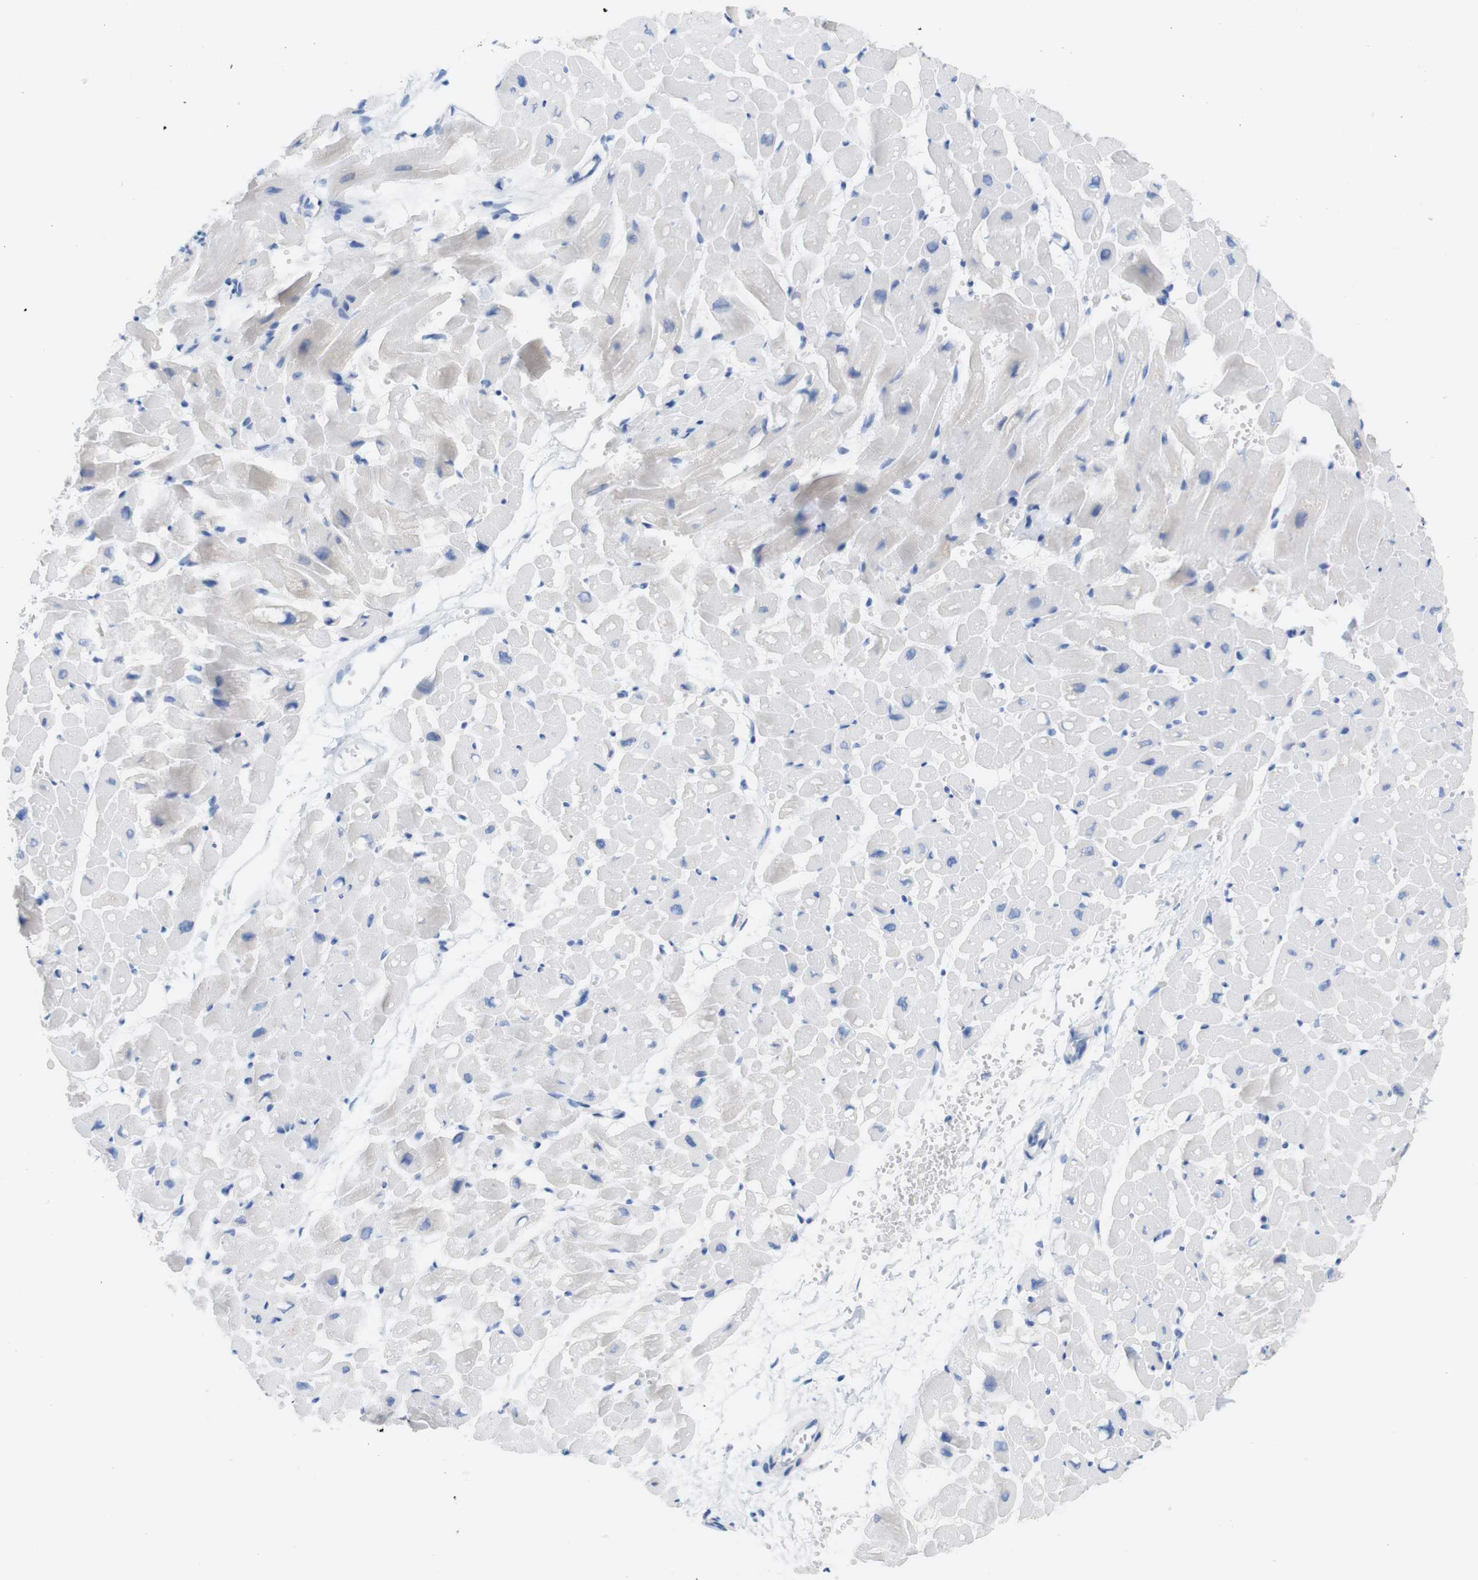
{"staining": {"intensity": "negative", "quantity": "none", "location": "none"}, "tissue": "heart muscle", "cell_type": "Cardiomyocytes", "image_type": "normal", "snomed": [{"axis": "morphology", "description": "Normal tissue, NOS"}, {"axis": "topography", "description": "Heart"}], "caption": "This is a histopathology image of IHC staining of benign heart muscle, which shows no positivity in cardiomyocytes.", "gene": "LAG3", "patient": {"sex": "male", "age": 45}}